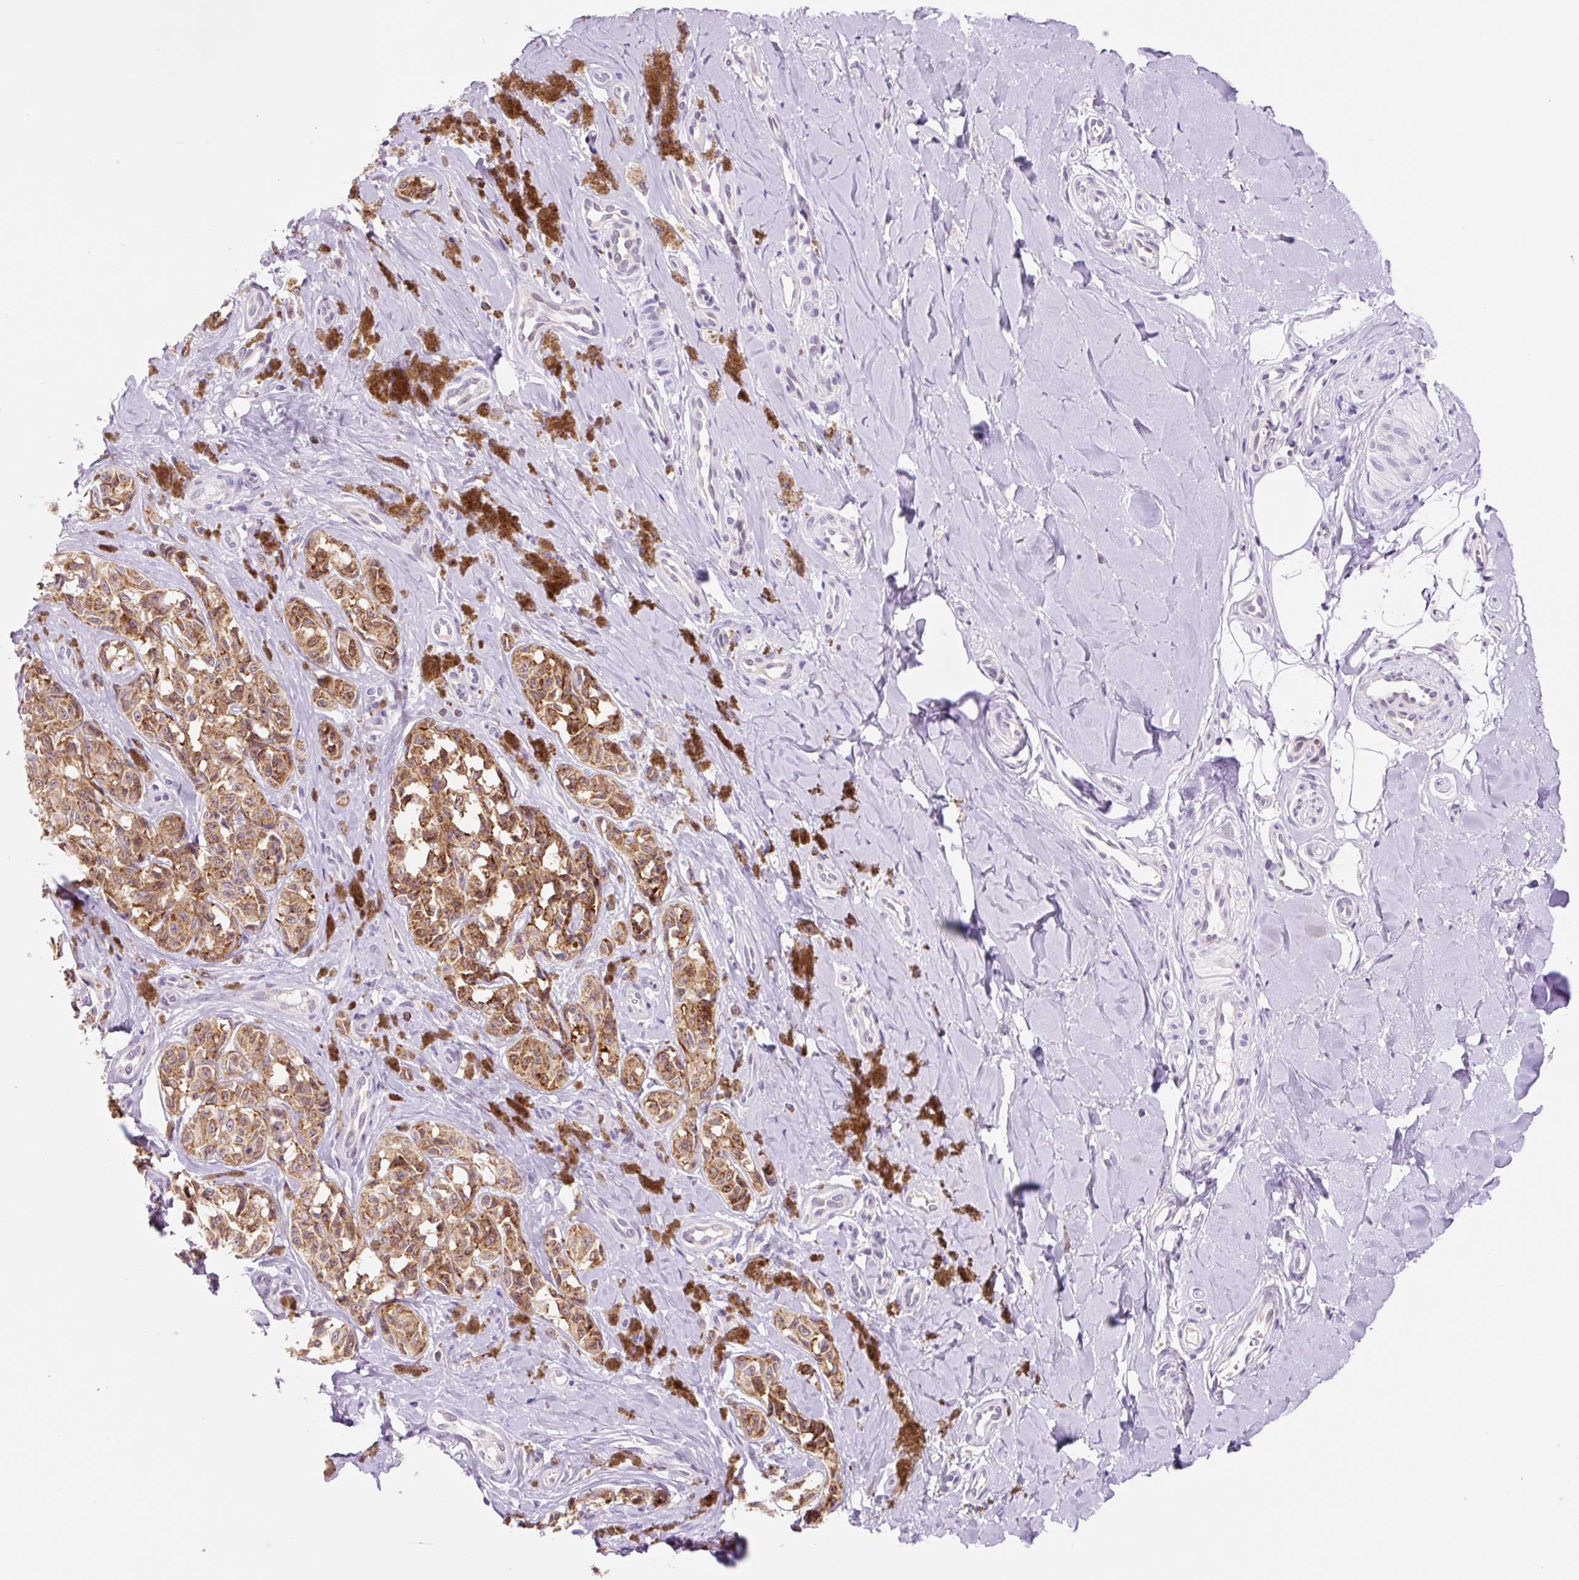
{"staining": {"intensity": "moderate", "quantity": ">75%", "location": "cytoplasmic/membranous"}, "tissue": "melanoma", "cell_type": "Tumor cells", "image_type": "cancer", "snomed": [{"axis": "morphology", "description": "Malignant melanoma, NOS"}, {"axis": "topography", "description": "Skin"}], "caption": "A brown stain labels moderate cytoplasmic/membranous positivity of a protein in melanoma tumor cells.", "gene": "RPL41", "patient": {"sex": "female", "age": 65}}